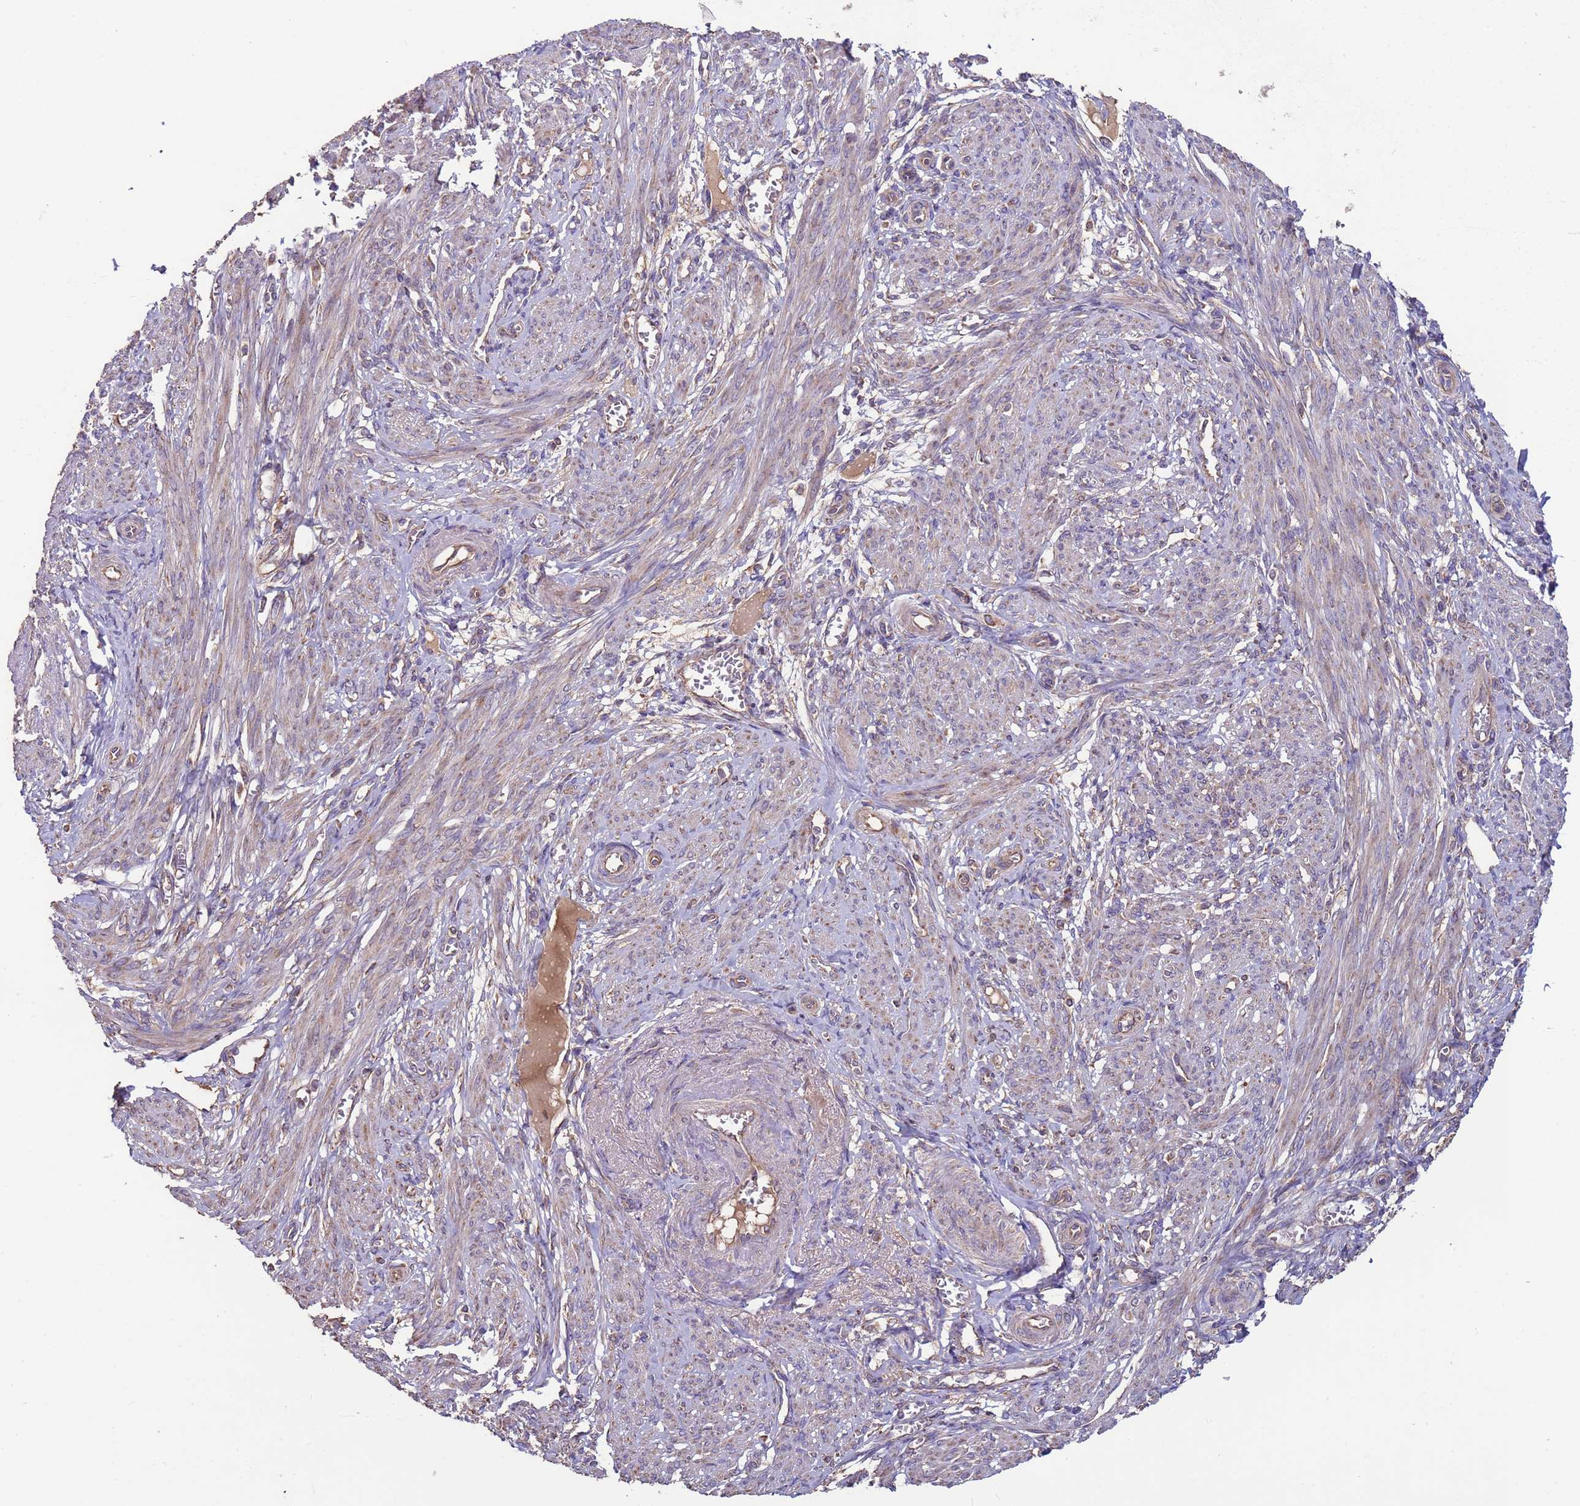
{"staining": {"intensity": "weak", "quantity": ">75%", "location": "cytoplasmic/membranous"}, "tissue": "smooth muscle", "cell_type": "Smooth muscle cells", "image_type": "normal", "snomed": [{"axis": "morphology", "description": "Normal tissue, NOS"}, {"axis": "topography", "description": "Smooth muscle"}], "caption": "DAB (3,3'-diaminobenzidine) immunohistochemical staining of normal smooth muscle shows weak cytoplasmic/membranous protein expression in about >75% of smooth muscle cells.", "gene": "EEF1AKMT1", "patient": {"sex": "female", "age": 39}}